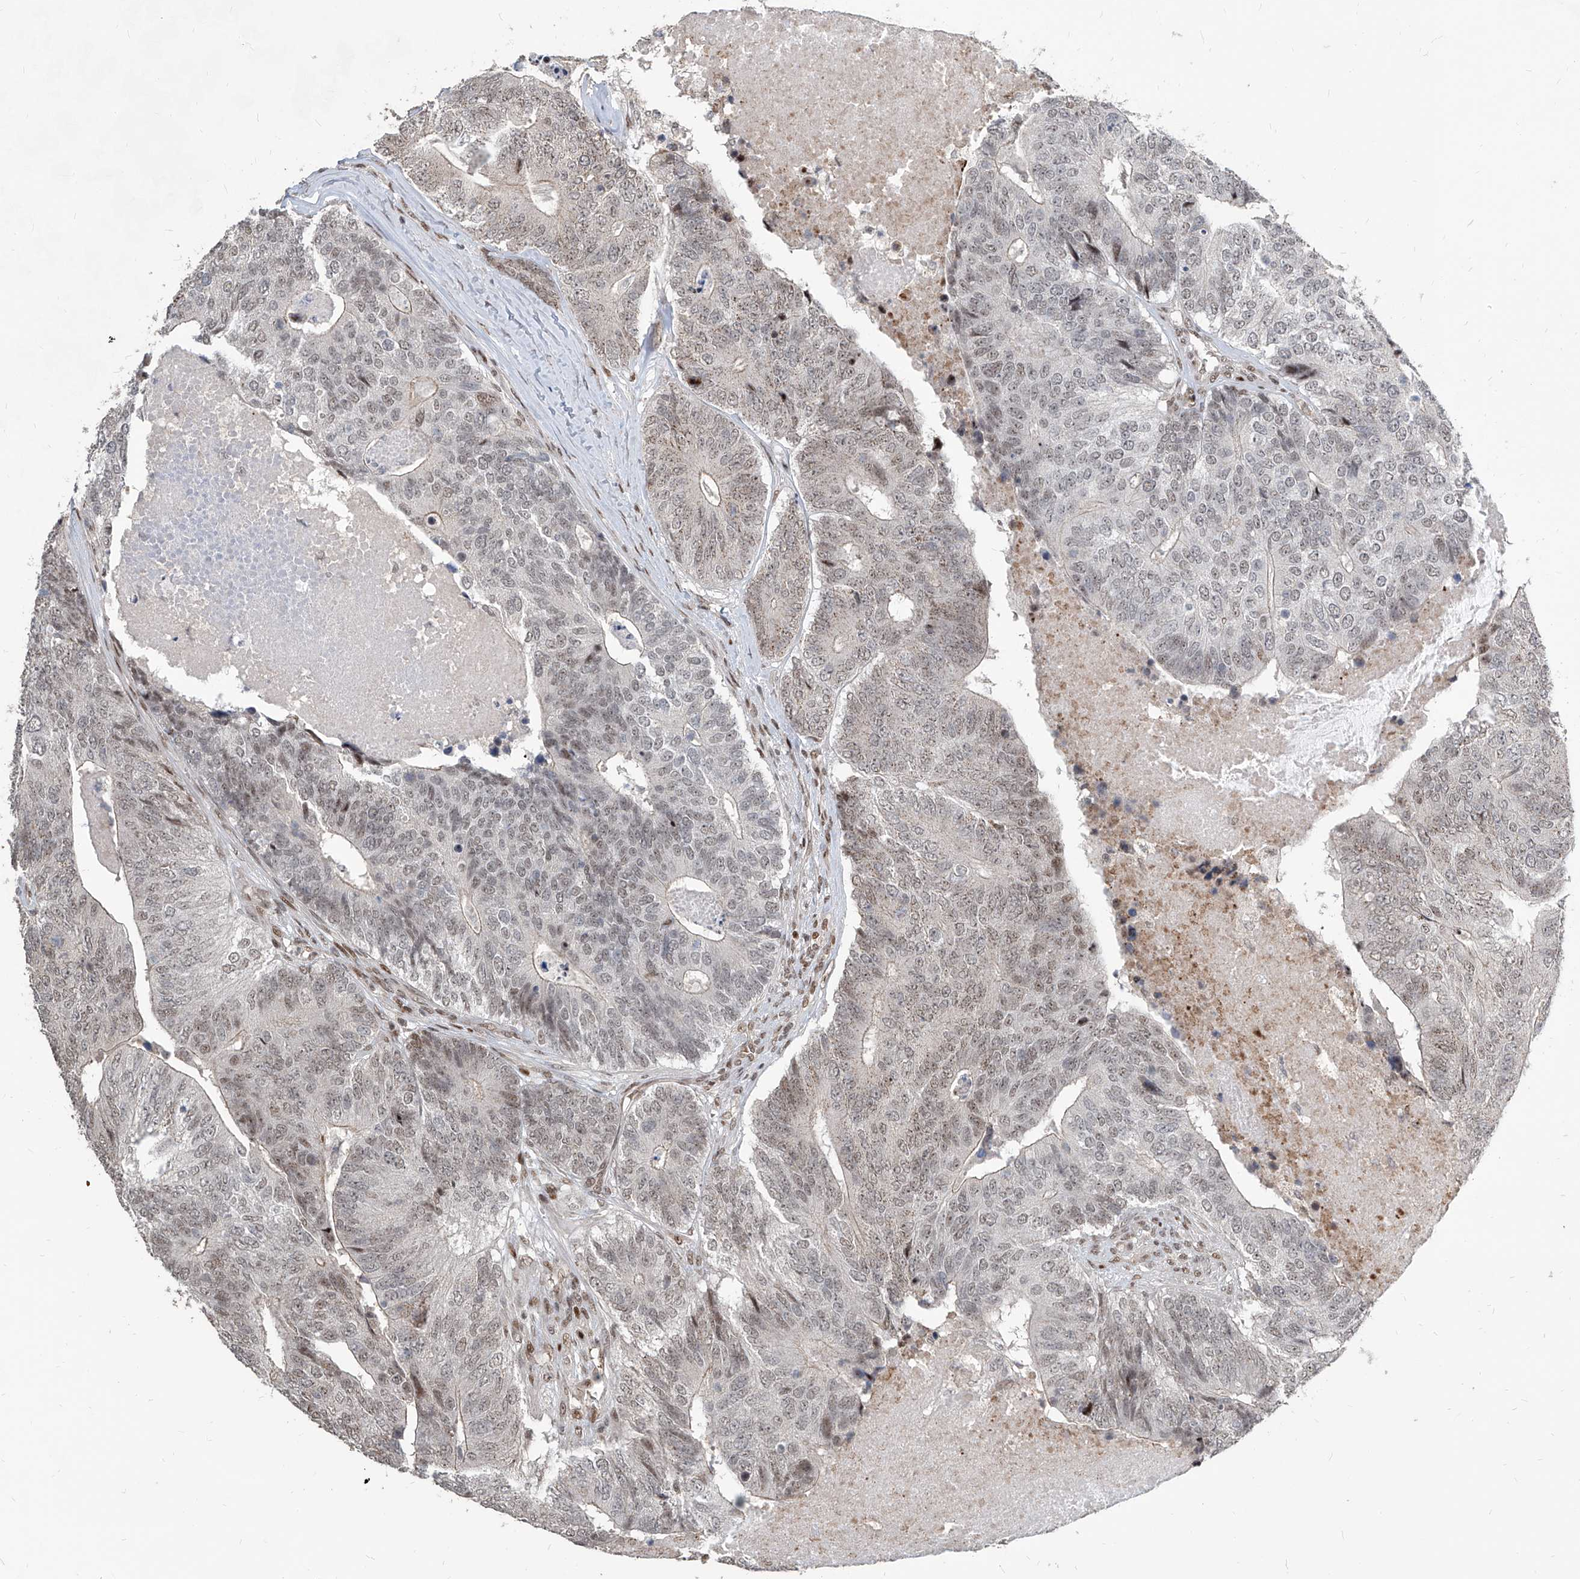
{"staining": {"intensity": "weak", "quantity": ">75%", "location": "nuclear"}, "tissue": "colorectal cancer", "cell_type": "Tumor cells", "image_type": "cancer", "snomed": [{"axis": "morphology", "description": "Adenocarcinoma, NOS"}, {"axis": "topography", "description": "Colon"}], "caption": "An image of colorectal adenocarcinoma stained for a protein displays weak nuclear brown staining in tumor cells.", "gene": "IRF2", "patient": {"sex": "female", "age": 67}}